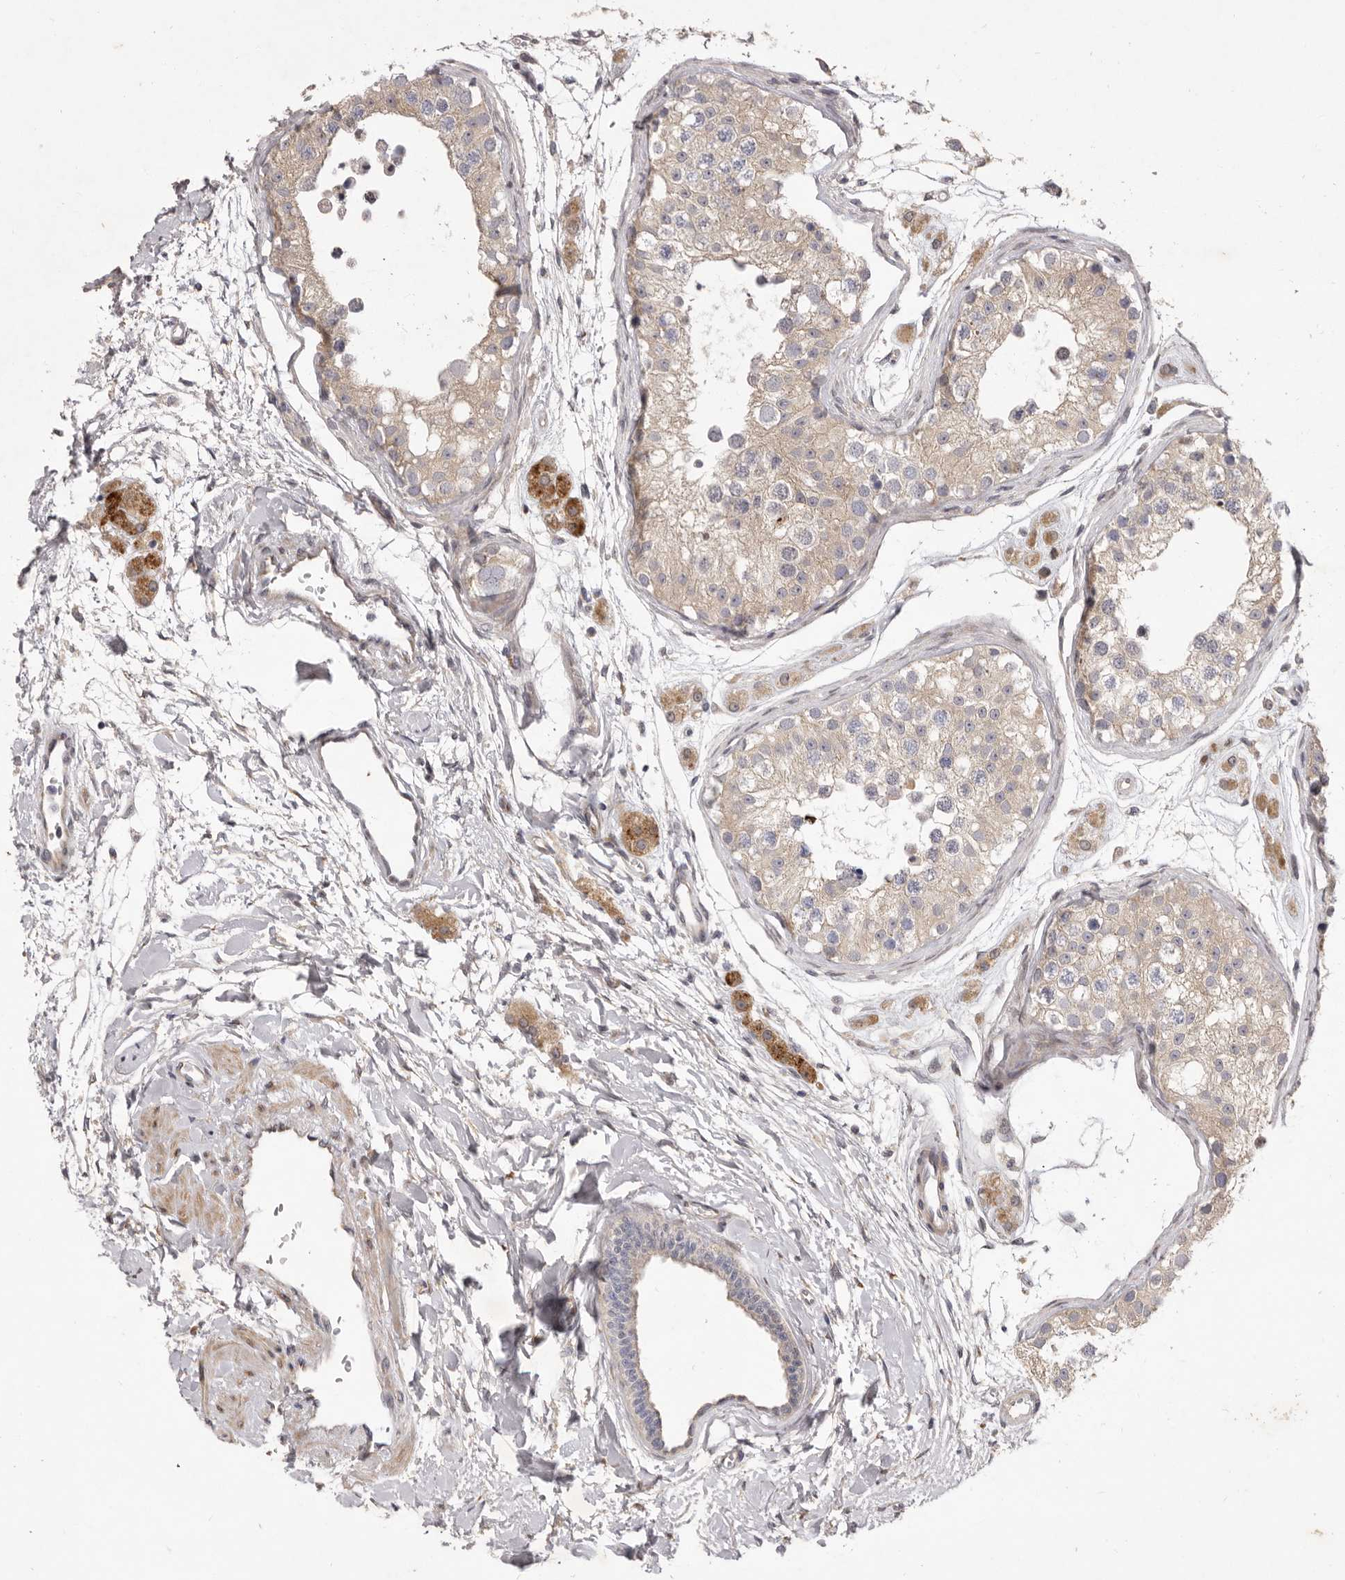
{"staining": {"intensity": "weak", "quantity": "25%-75%", "location": "cytoplasmic/membranous"}, "tissue": "testis", "cell_type": "Cells in seminiferous ducts", "image_type": "normal", "snomed": [{"axis": "morphology", "description": "Normal tissue, NOS"}, {"axis": "morphology", "description": "Adenocarcinoma, metastatic, NOS"}, {"axis": "topography", "description": "Testis"}], "caption": "Weak cytoplasmic/membranous staining is identified in about 25%-75% of cells in seminiferous ducts in unremarkable testis.", "gene": "TBC1D8B", "patient": {"sex": "male", "age": 26}}